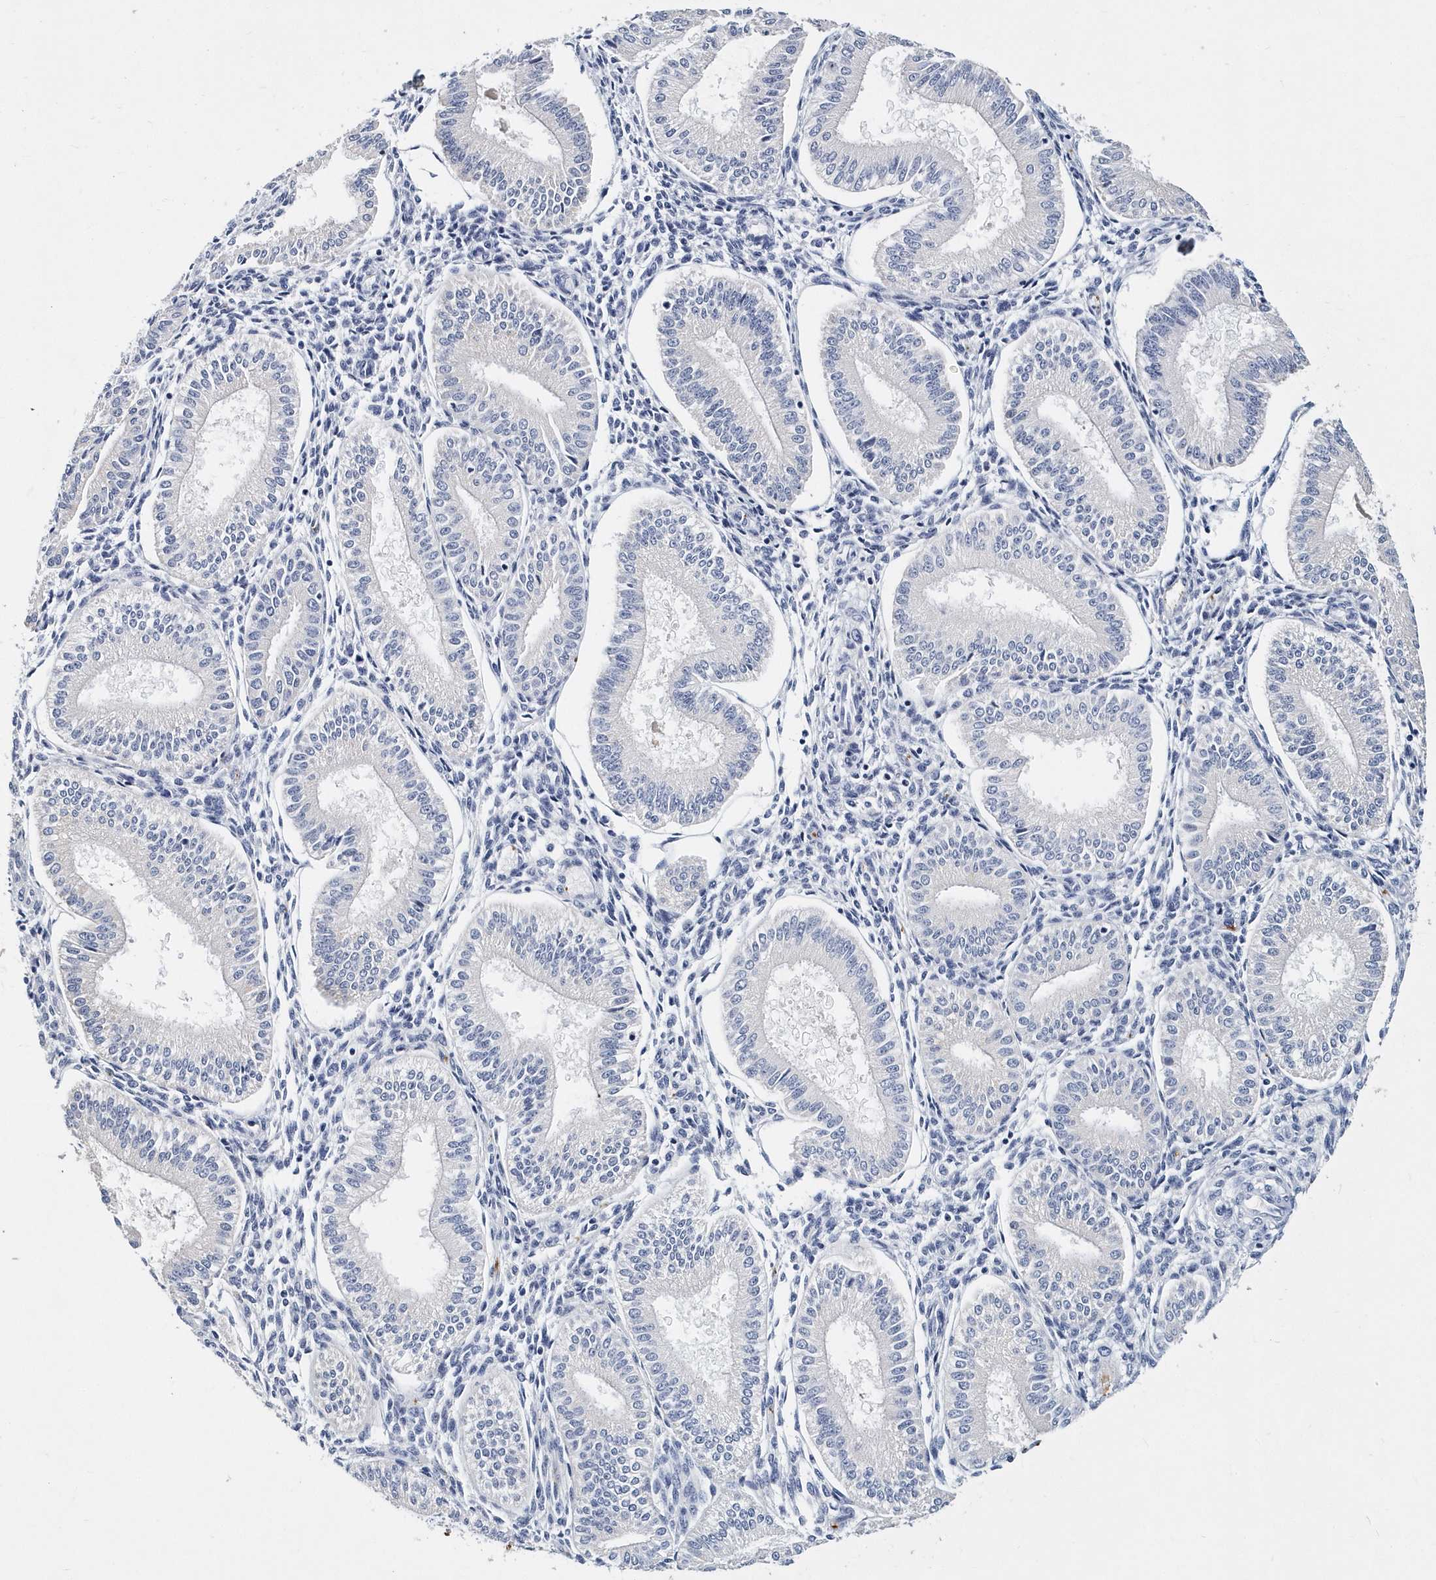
{"staining": {"intensity": "negative", "quantity": "none", "location": "none"}, "tissue": "endometrium", "cell_type": "Cells in endometrial stroma", "image_type": "normal", "snomed": [{"axis": "morphology", "description": "Normal tissue, NOS"}, {"axis": "topography", "description": "Endometrium"}], "caption": "An image of human endometrium is negative for staining in cells in endometrial stroma. The staining is performed using DAB brown chromogen with nuclei counter-stained in using hematoxylin.", "gene": "ITGA2B", "patient": {"sex": "female", "age": 39}}